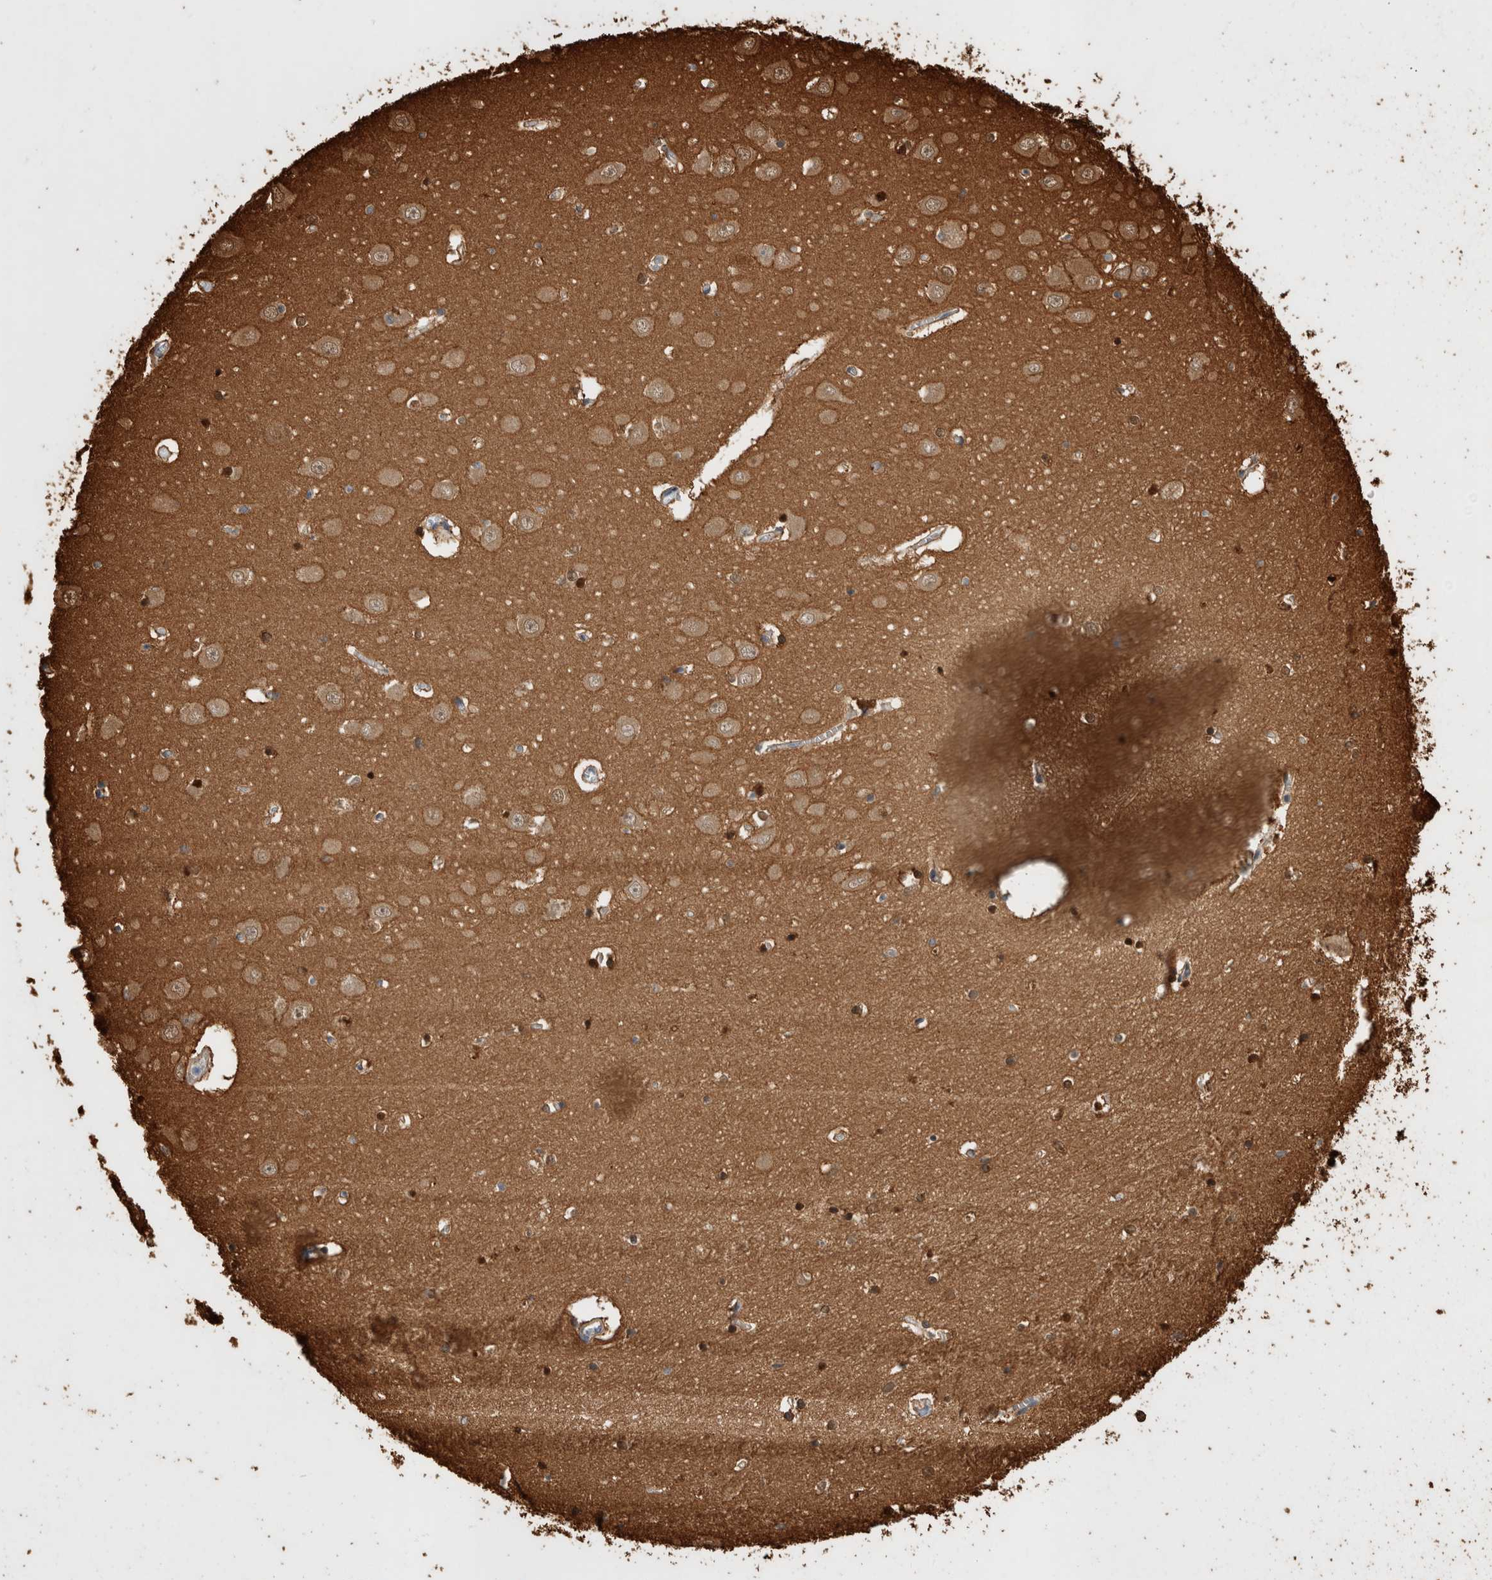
{"staining": {"intensity": "moderate", "quantity": ">75%", "location": "cytoplasmic/membranous"}, "tissue": "hippocampus", "cell_type": "Glial cells", "image_type": "normal", "snomed": [{"axis": "morphology", "description": "Normal tissue, NOS"}, {"axis": "topography", "description": "Hippocampus"}], "caption": "Normal hippocampus exhibits moderate cytoplasmic/membranous staining in approximately >75% of glial cells, visualized by immunohistochemistry.", "gene": "ZNF397", "patient": {"sex": "male", "age": 70}}